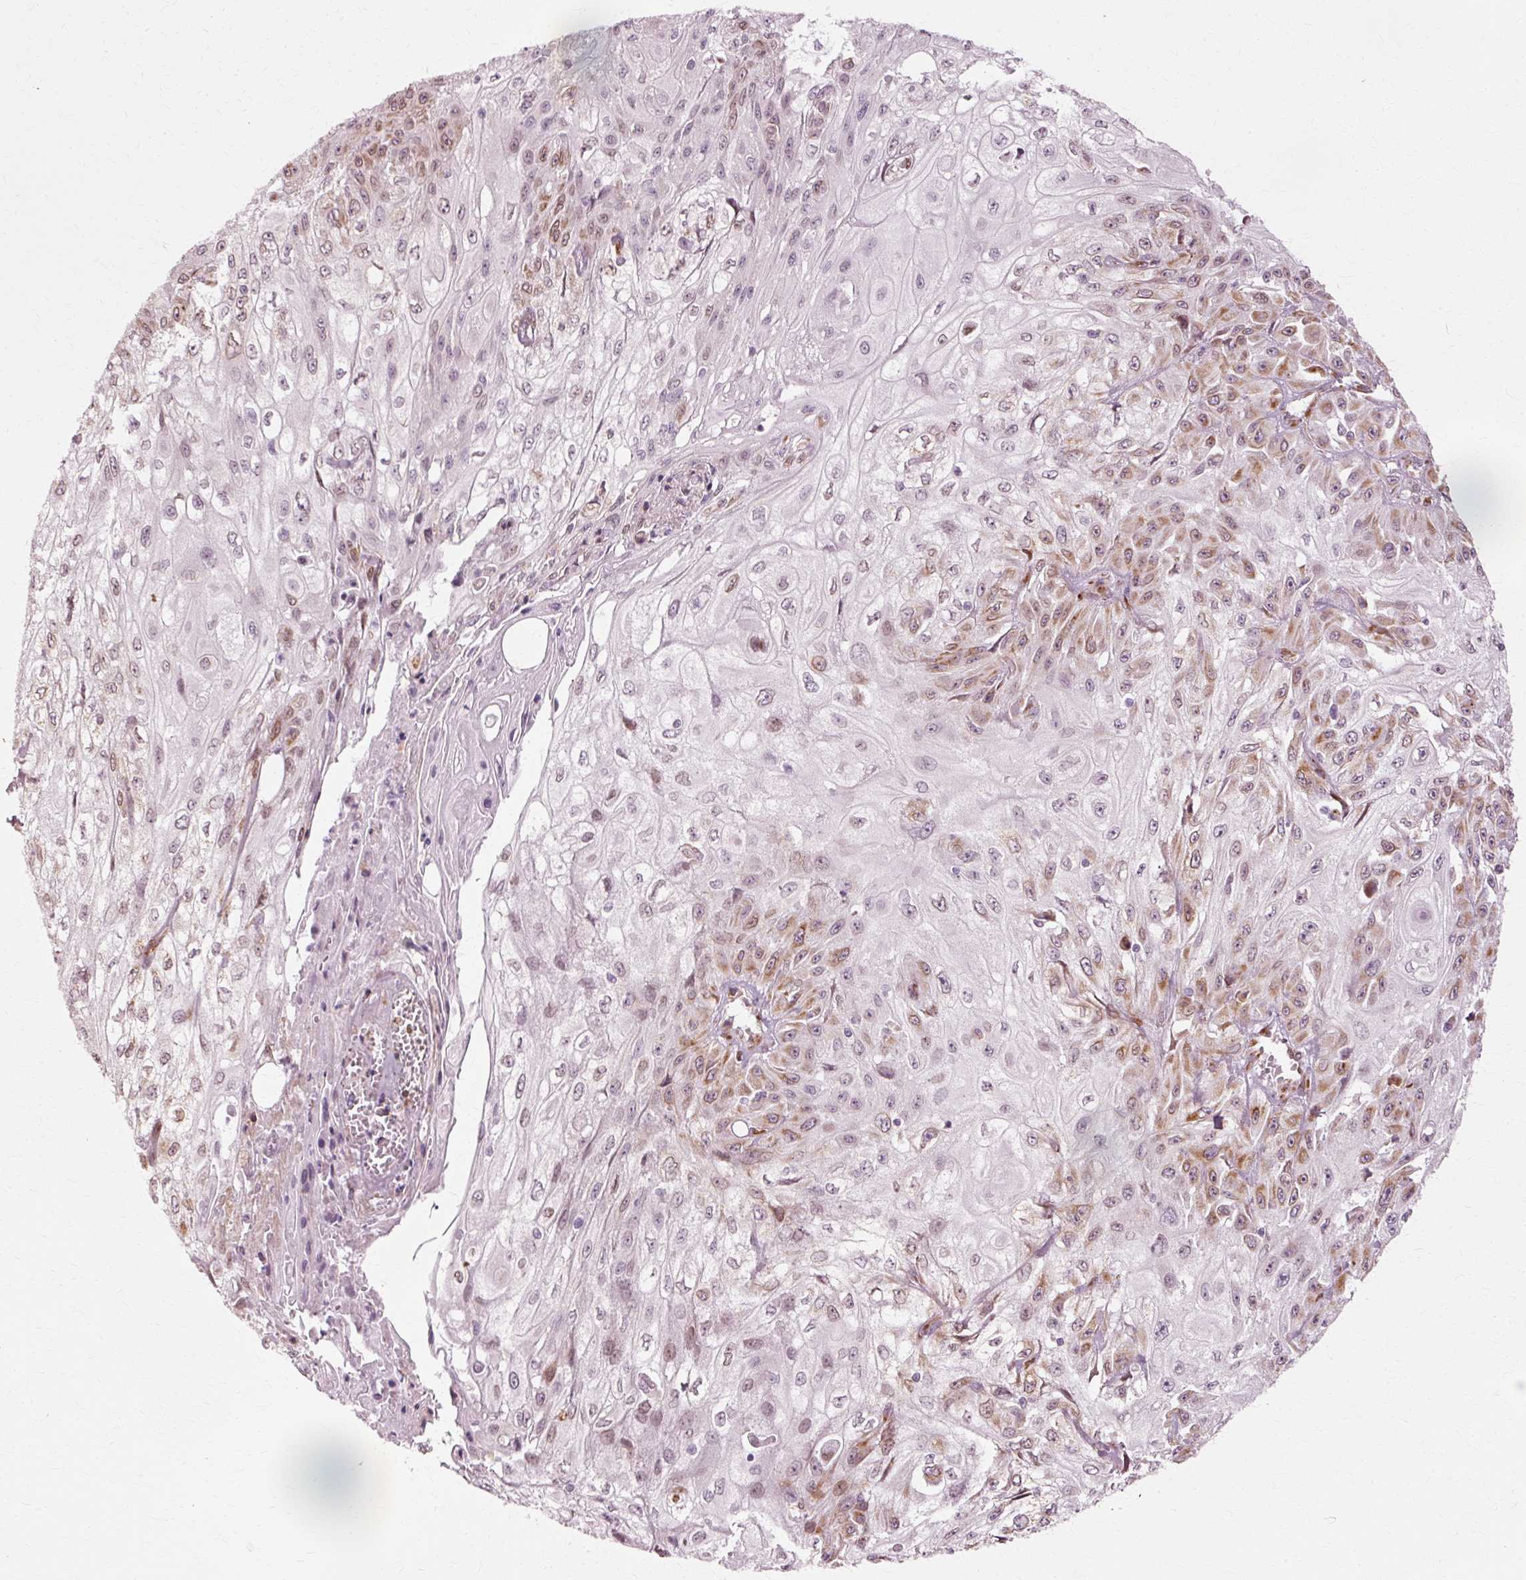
{"staining": {"intensity": "moderate", "quantity": "25%-75%", "location": "cytoplasmic/membranous,nuclear"}, "tissue": "skin cancer", "cell_type": "Tumor cells", "image_type": "cancer", "snomed": [{"axis": "morphology", "description": "Squamous cell carcinoma, NOS"}, {"axis": "morphology", "description": "Squamous cell carcinoma, metastatic, NOS"}, {"axis": "topography", "description": "Skin"}, {"axis": "topography", "description": "Lymph node"}], "caption": "Moderate cytoplasmic/membranous and nuclear protein positivity is seen in approximately 25%-75% of tumor cells in metastatic squamous cell carcinoma (skin). The staining was performed using DAB, with brown indicating positive protein expression. Nuclei are stained blue with hematoxylin.", "gene": "RGPD5", "patient": {"sex": "male", "age": 75}}